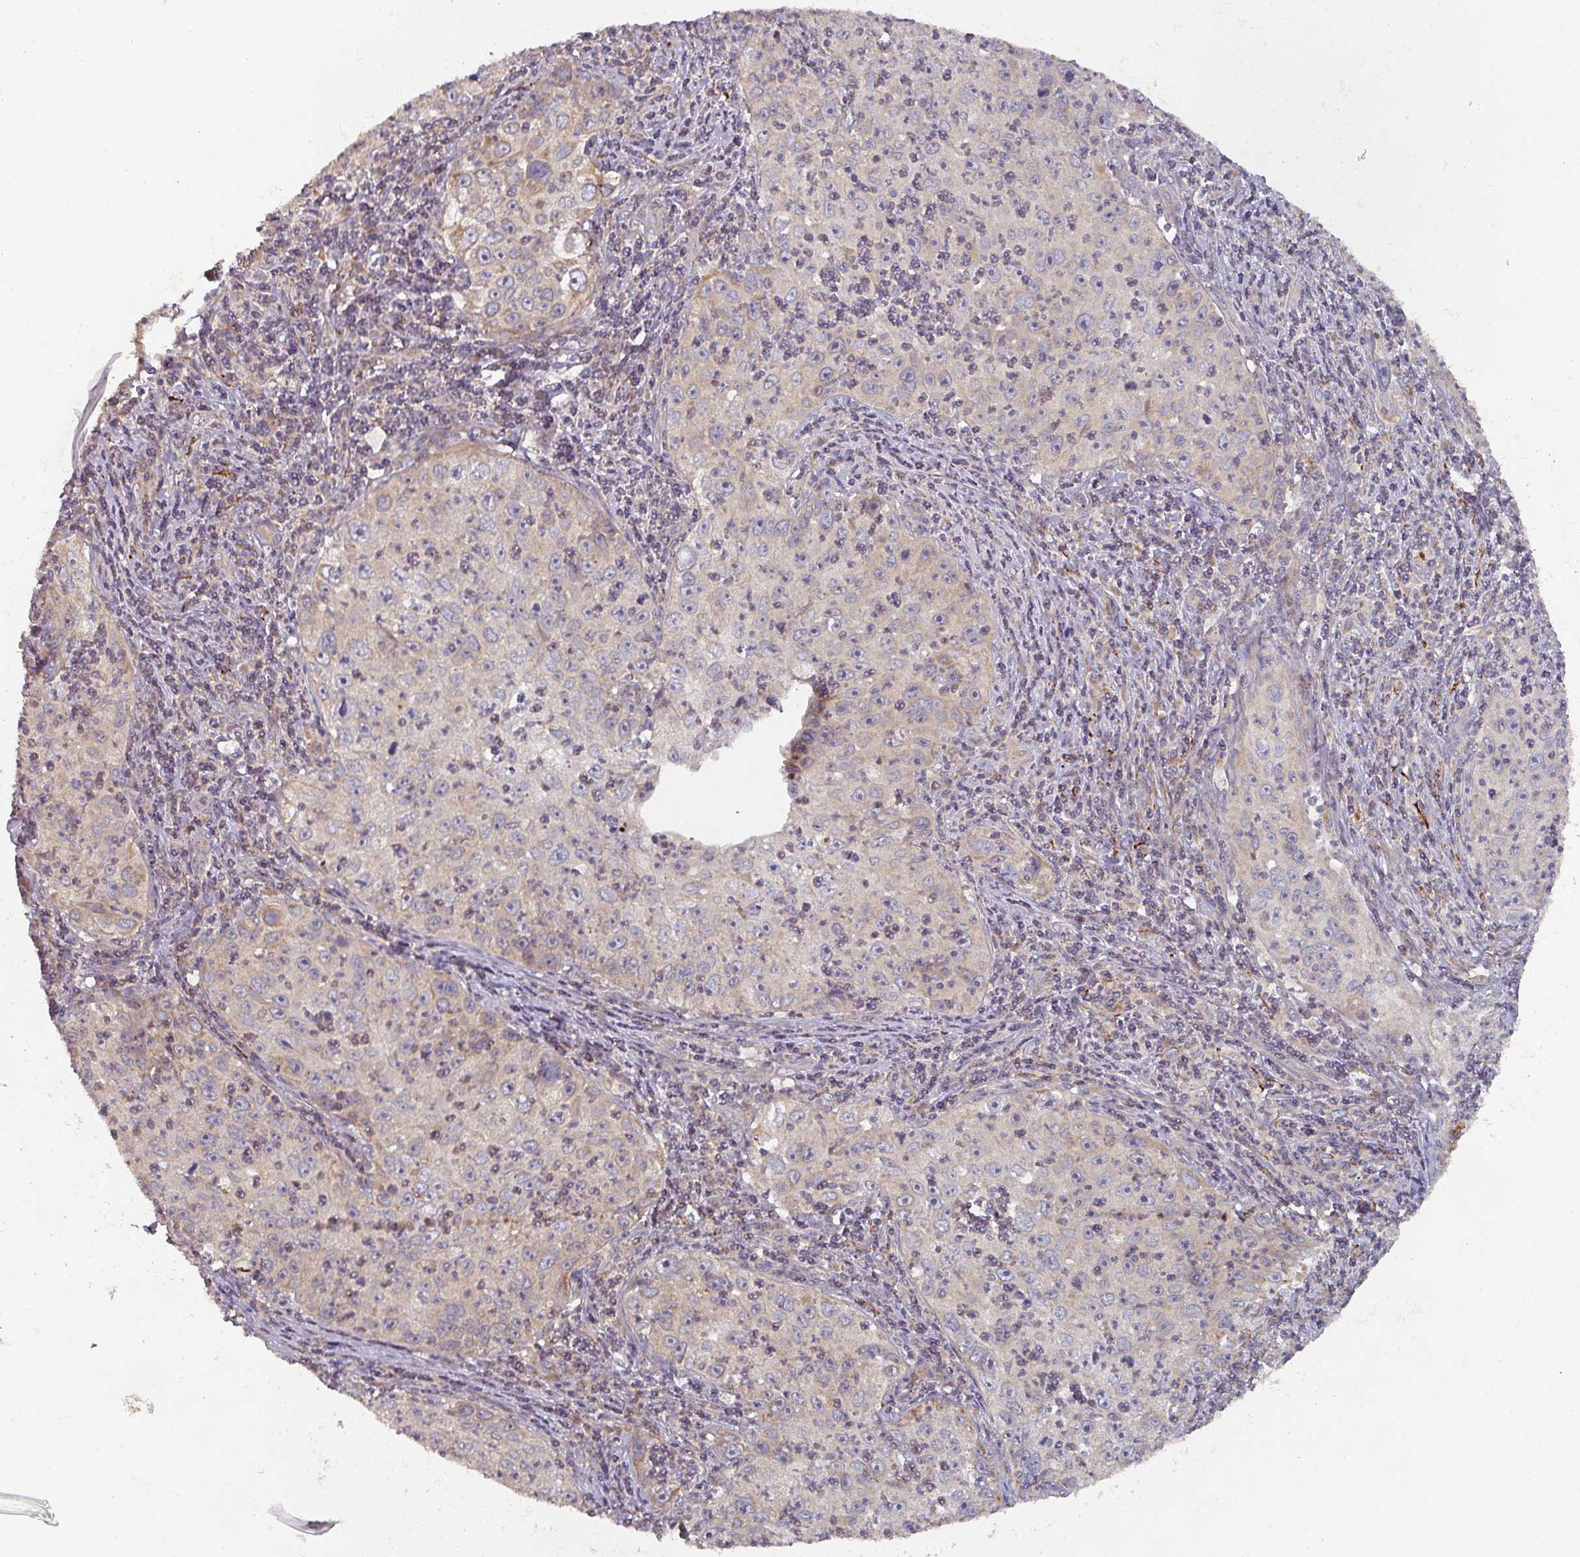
{"staining": {"intensity": "weak", "quantity": "<25%", "location": "cytoplasmic/membranous"}, "tissue": "cervical cancer", "cell_type": "Tumor cells", "image_type": "cancer", "snomed": [{"axis": "morphology", "description": "Squamous cell carcinoma, NOS"}, {"axis": "topography", "description": "Cervix"}], "caption": "Histopathology image shows no protein positivity in tumor cells of squamous cell carcinoma (cervical) tissue. (Immunohistochemistry (ihc), brightfield microscopy, high magnification).", "gene": "DNAJC7", "patient": {"sex": "female", "age": 30}}